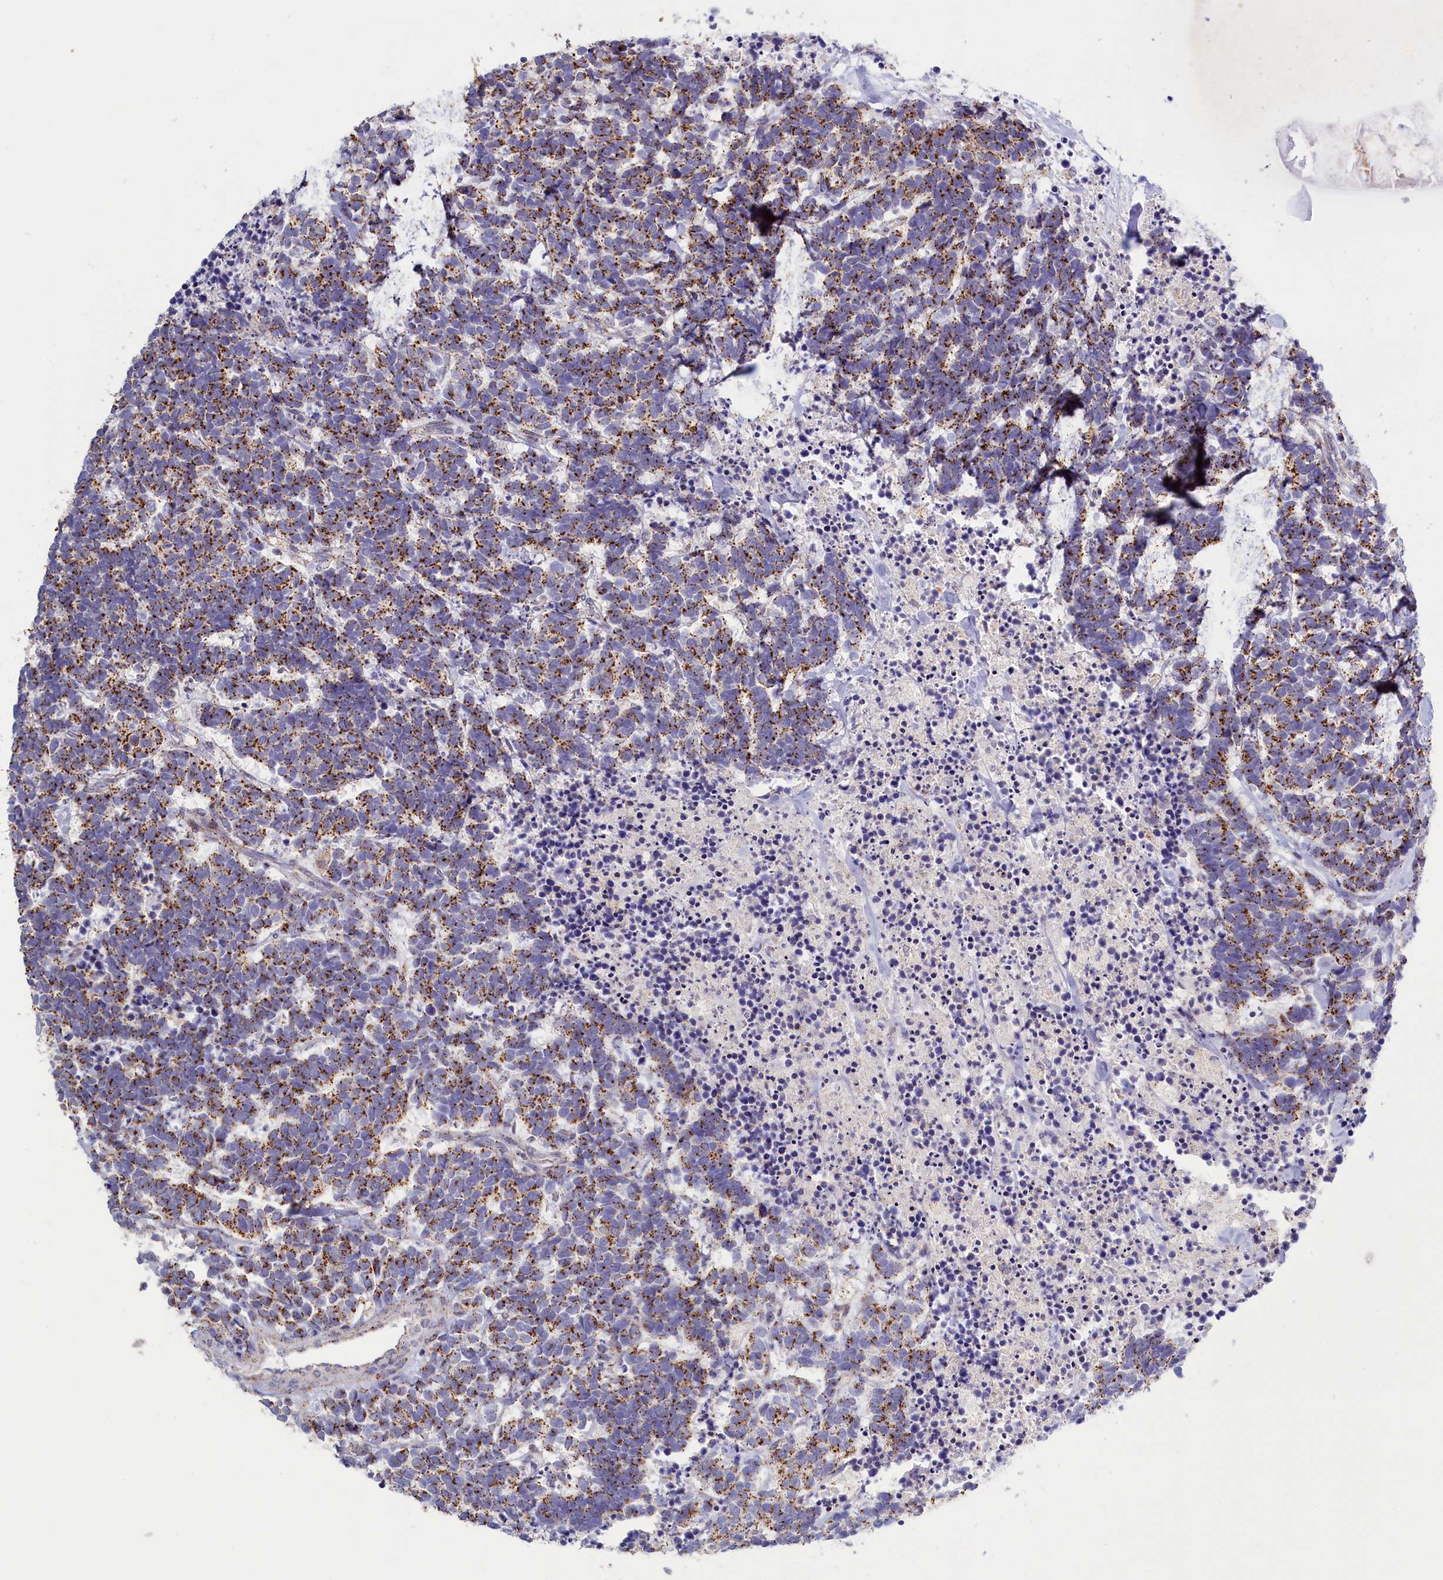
{"staining": {"intensity": "moderate", "quantity": ">75%", "location": "cytoplasmic/membranous"}, "tissue": "carcinoid", "cell_type": "Tumor cells", "image_type": "cancer", "snomed": [{"axis": "morphology", "description": "Carcinoma, NOS"}, {"axis": "morphology", "description": "Carcinoid, malignant, NOS"}, {"axis": "topography", "description": "Urinary bladder"}], "caption": "About >75% of tumor cells in carcinoid (malignant) display moderate cytoplasmic/membranous protein staining as visualized by brown immunohistochemical staining.", "gene": "HYKK", "patient": {"sex": "male", "age": 57}}